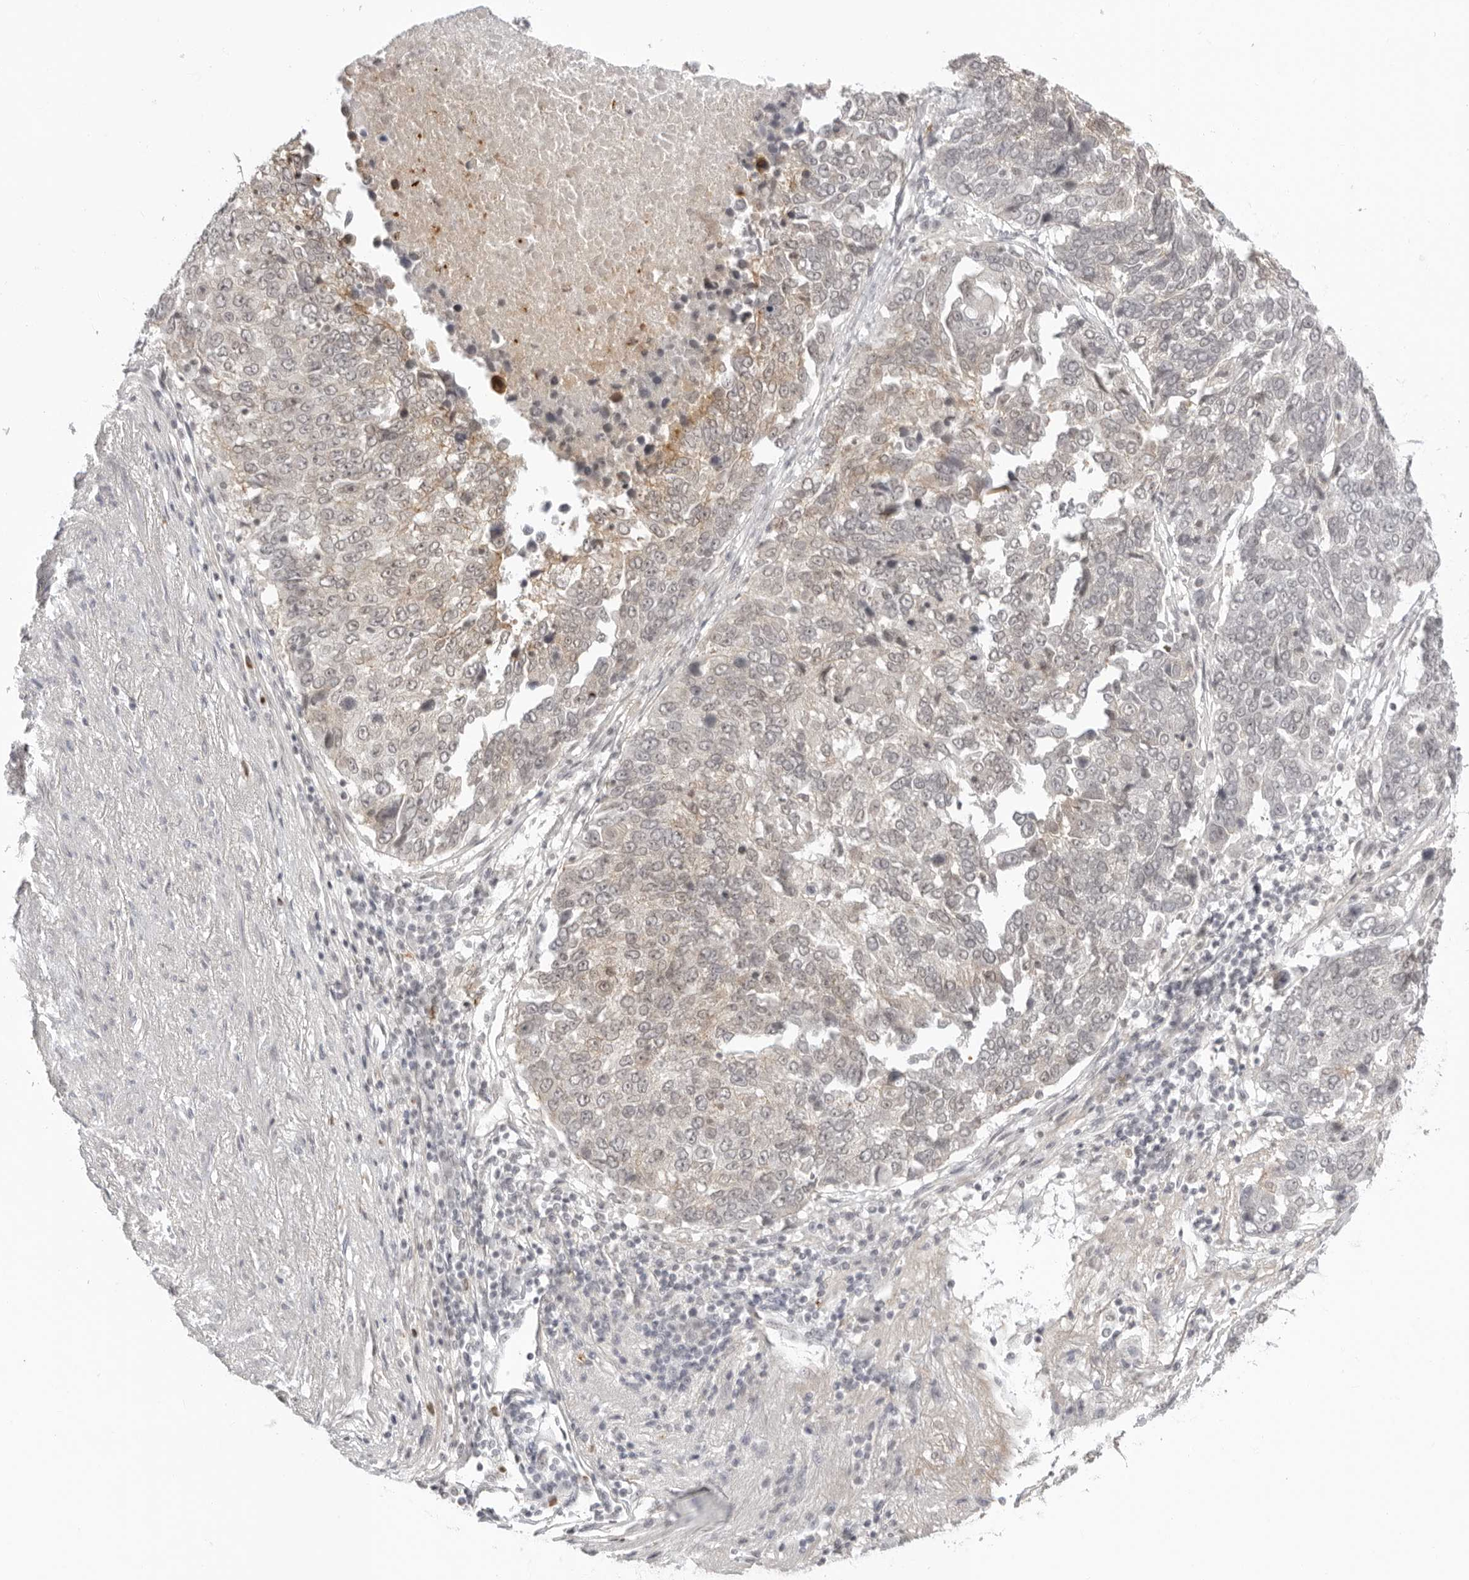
{"staining": {"intensity": "negative", "quantity": "none", "location": "none"}, "tissue": "lung cancer", "cell_type": "Tumor cells", "image_type": "cancer", "snomed": [{"axis": "morphology", "description": "Squamous cell carcinoma, NOS"}, {"axis": "topography", "description": "Lung"}], "caption": "This is a micrograph of immunohistochemistry (IHC) staining of lung cancer, which shows no positivity in tumor cells. (DAB (3,3'-diaminobenzidine) IHC with hematoxylin counter stain).", "gene": "TRAPPC3", "patient": {"sex": "male", "age": 66}}